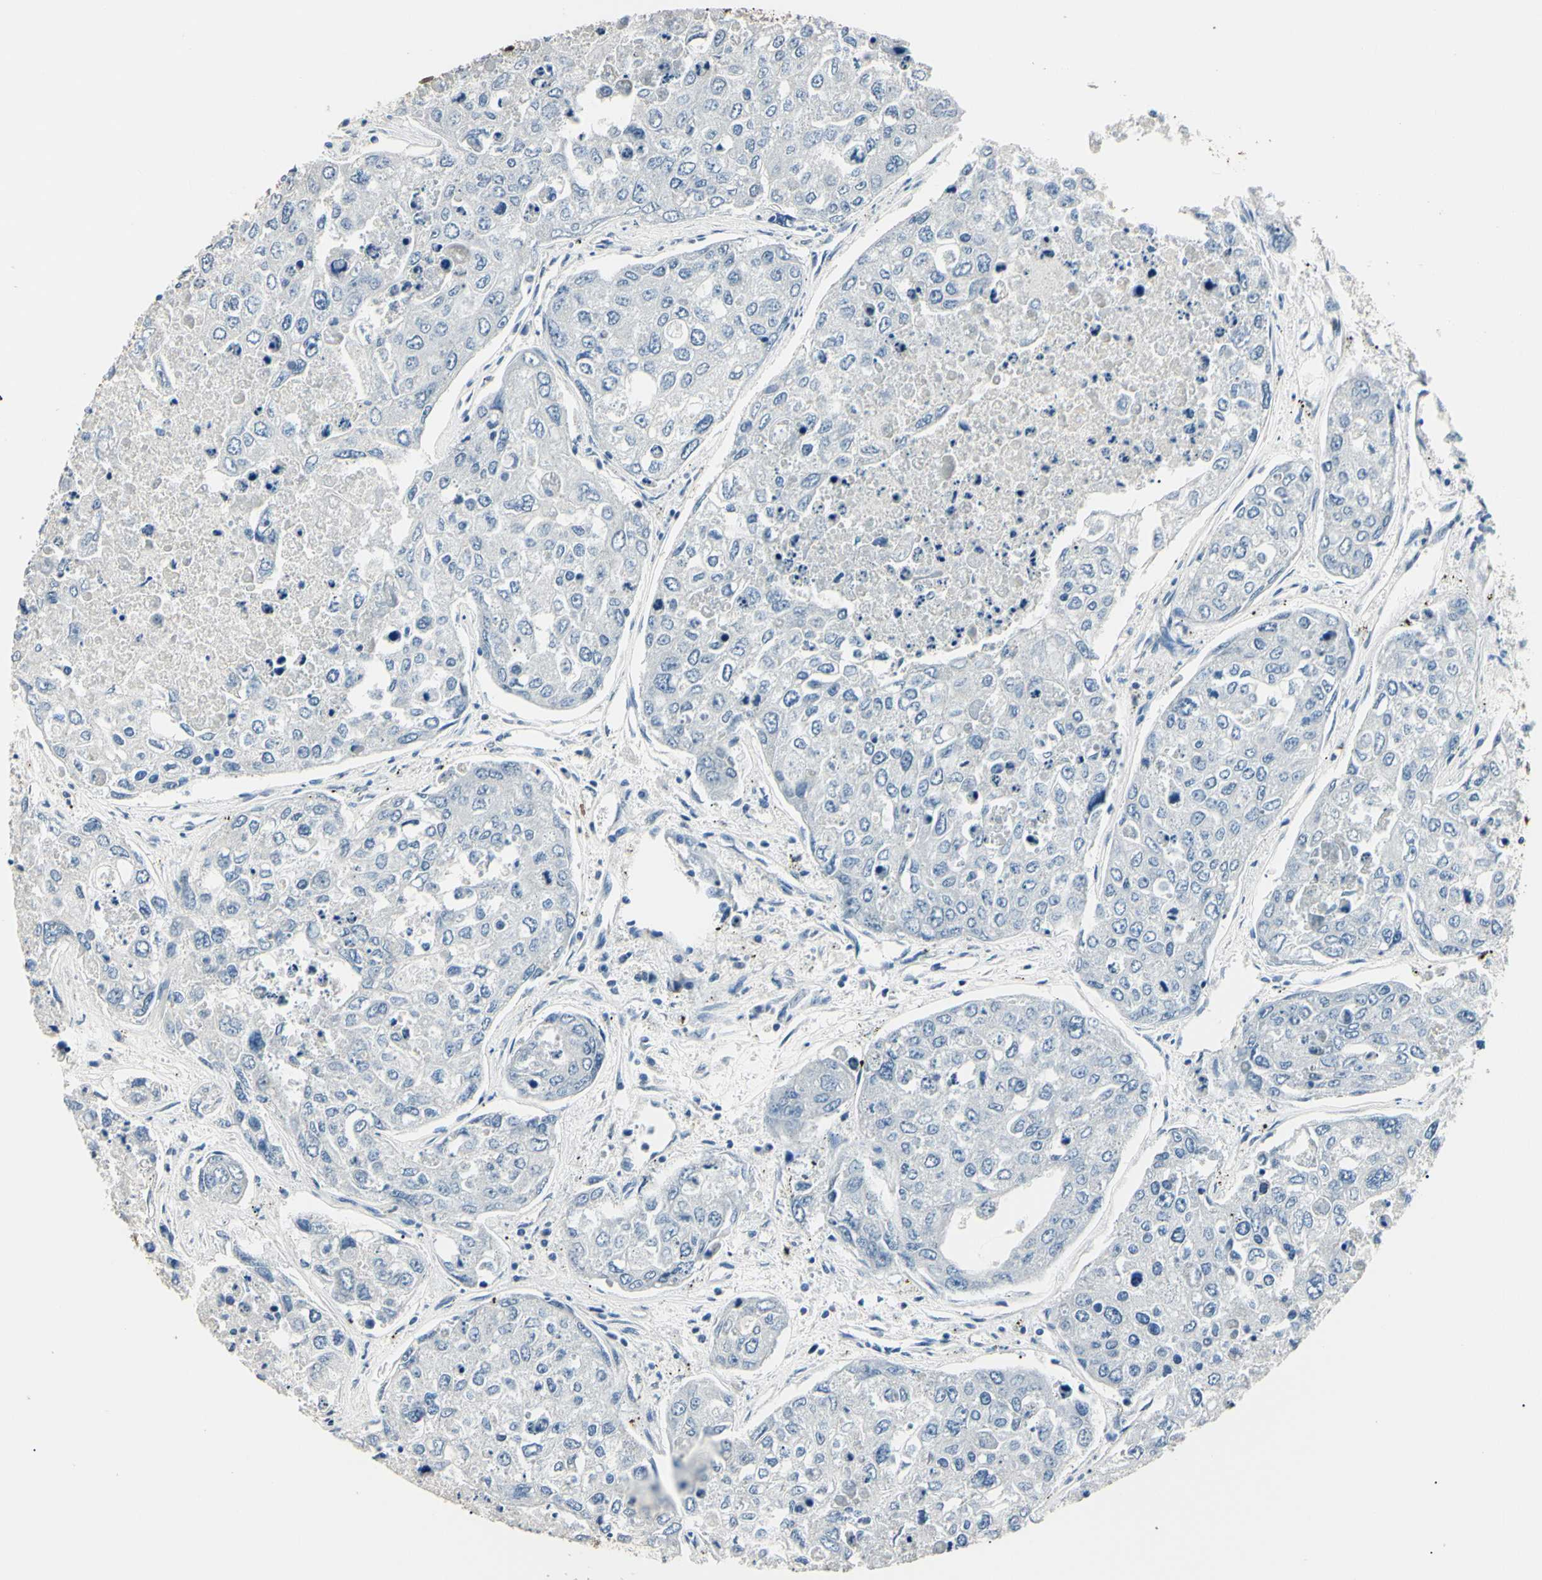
{"staining": {"intensity": "negative", "quantity": "none", "location": "none"}, "tissue": "urothelial cancer", "cell_type": "Tumor cells", "image_type": "cancer", "snomed": [{"axis": "morphology", "description": "Urothelial carcinoma, High grade"}, {"axis": "topography", "description": "Lymph node"}, {"axis": "topography", "description": "Urinary bladder"}], "caption": "High power microscopy micrograph of an IHC image of urothelial cancer, revealing no significant expression in tumor cells.", "gene": "AKR1C3", "patient": {"sex": "male", "age": 51}}